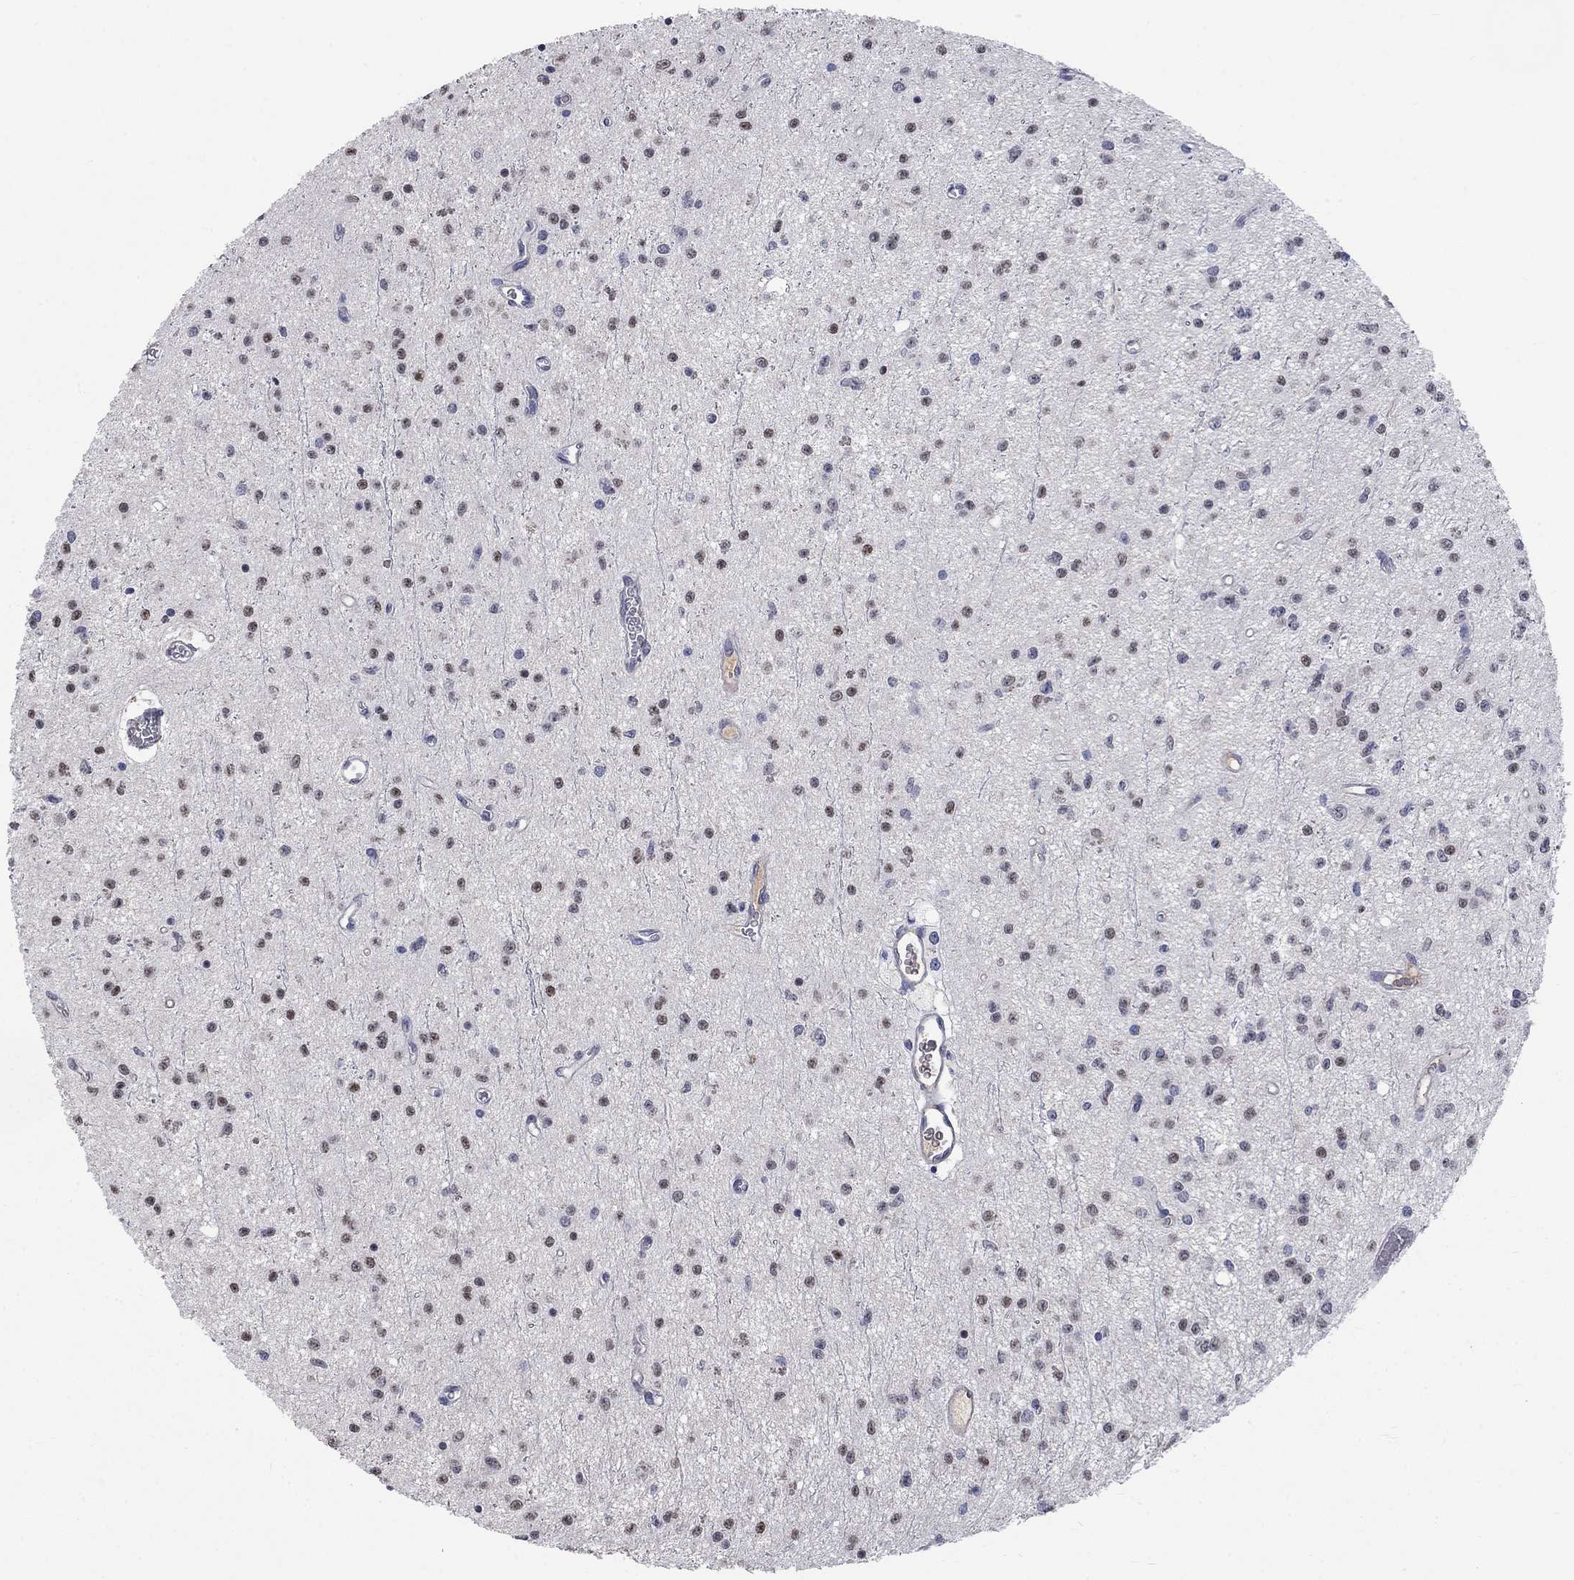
{"staining": {"intensity": "negative", "quantity": "none", "location": "none"}, "tissue": "glioma", "cell_type": "Tumor cells", "image_type": "cancer", "snomed": [{"axis": "morphology", "description": "Glioma, malignant, Low grade"}, {"axis": "topography", "description": "Brain"}], "caption": "This photomicrograph is of malignant low-grade glioma stained with immunohistochemistry to label a protein in brown with the nuclei are counter-stained blue. There is no expression in tumor cells.", "gene": "ZBTB18", "patient": {"sex": "female", "age": 45}}